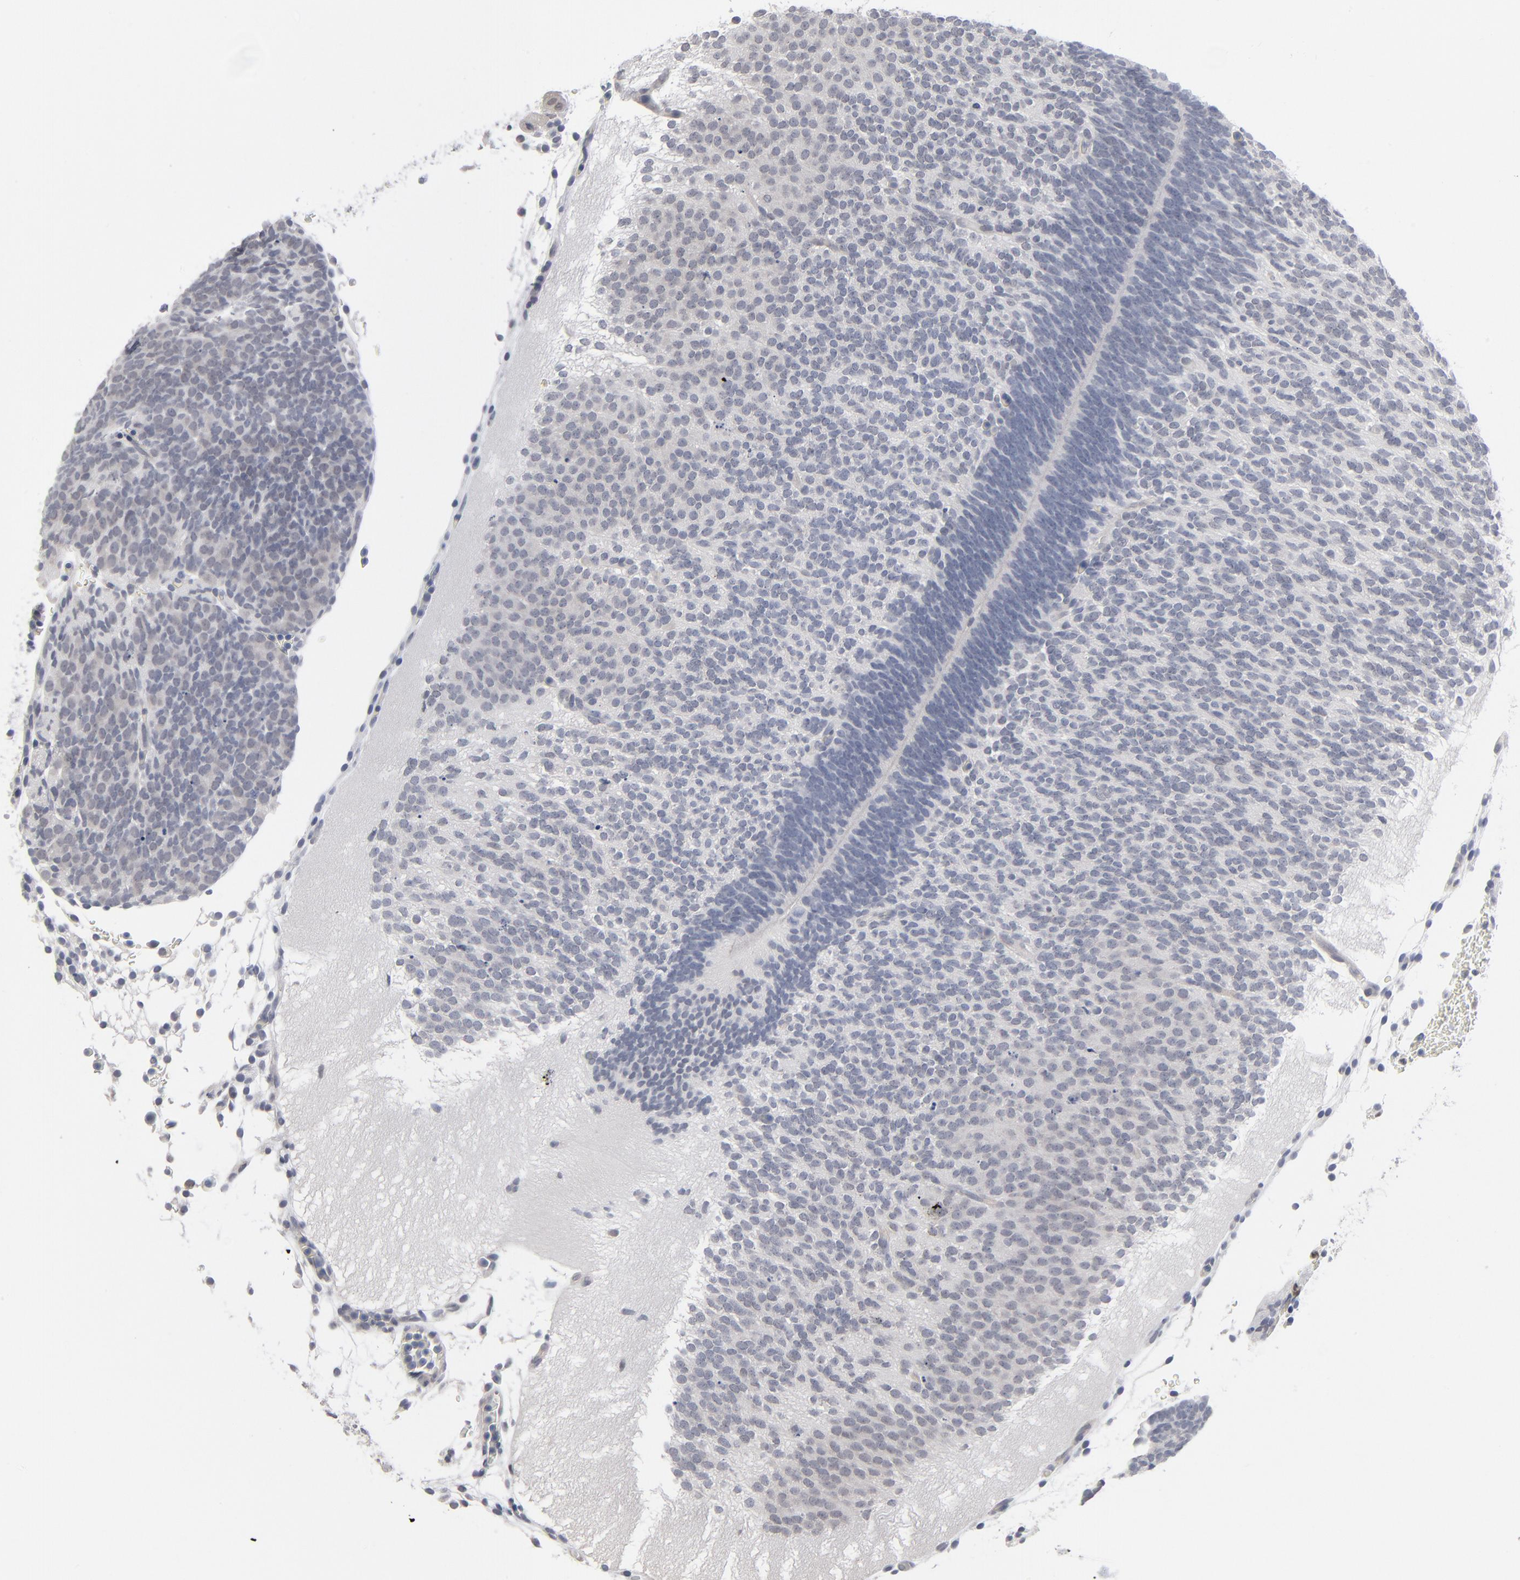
{"staining": {"intensity": "negative", "quantity": "none", "location": "none"}, "tissue": "placenta", "cell_type": "Decidual cells", "image_type": "normal", "snomed": [{"axis": "morphology", "description": "Normal tissue, NOS"}, {"axis": "topography", "description": "Placenta"}], "caption": "The histopathology image reveals no staining of decidual cells in normal placenta. Nuclei are stained in blue.", "gene": "FOXN2", "patient": {"sex": "female", "age": 19}}